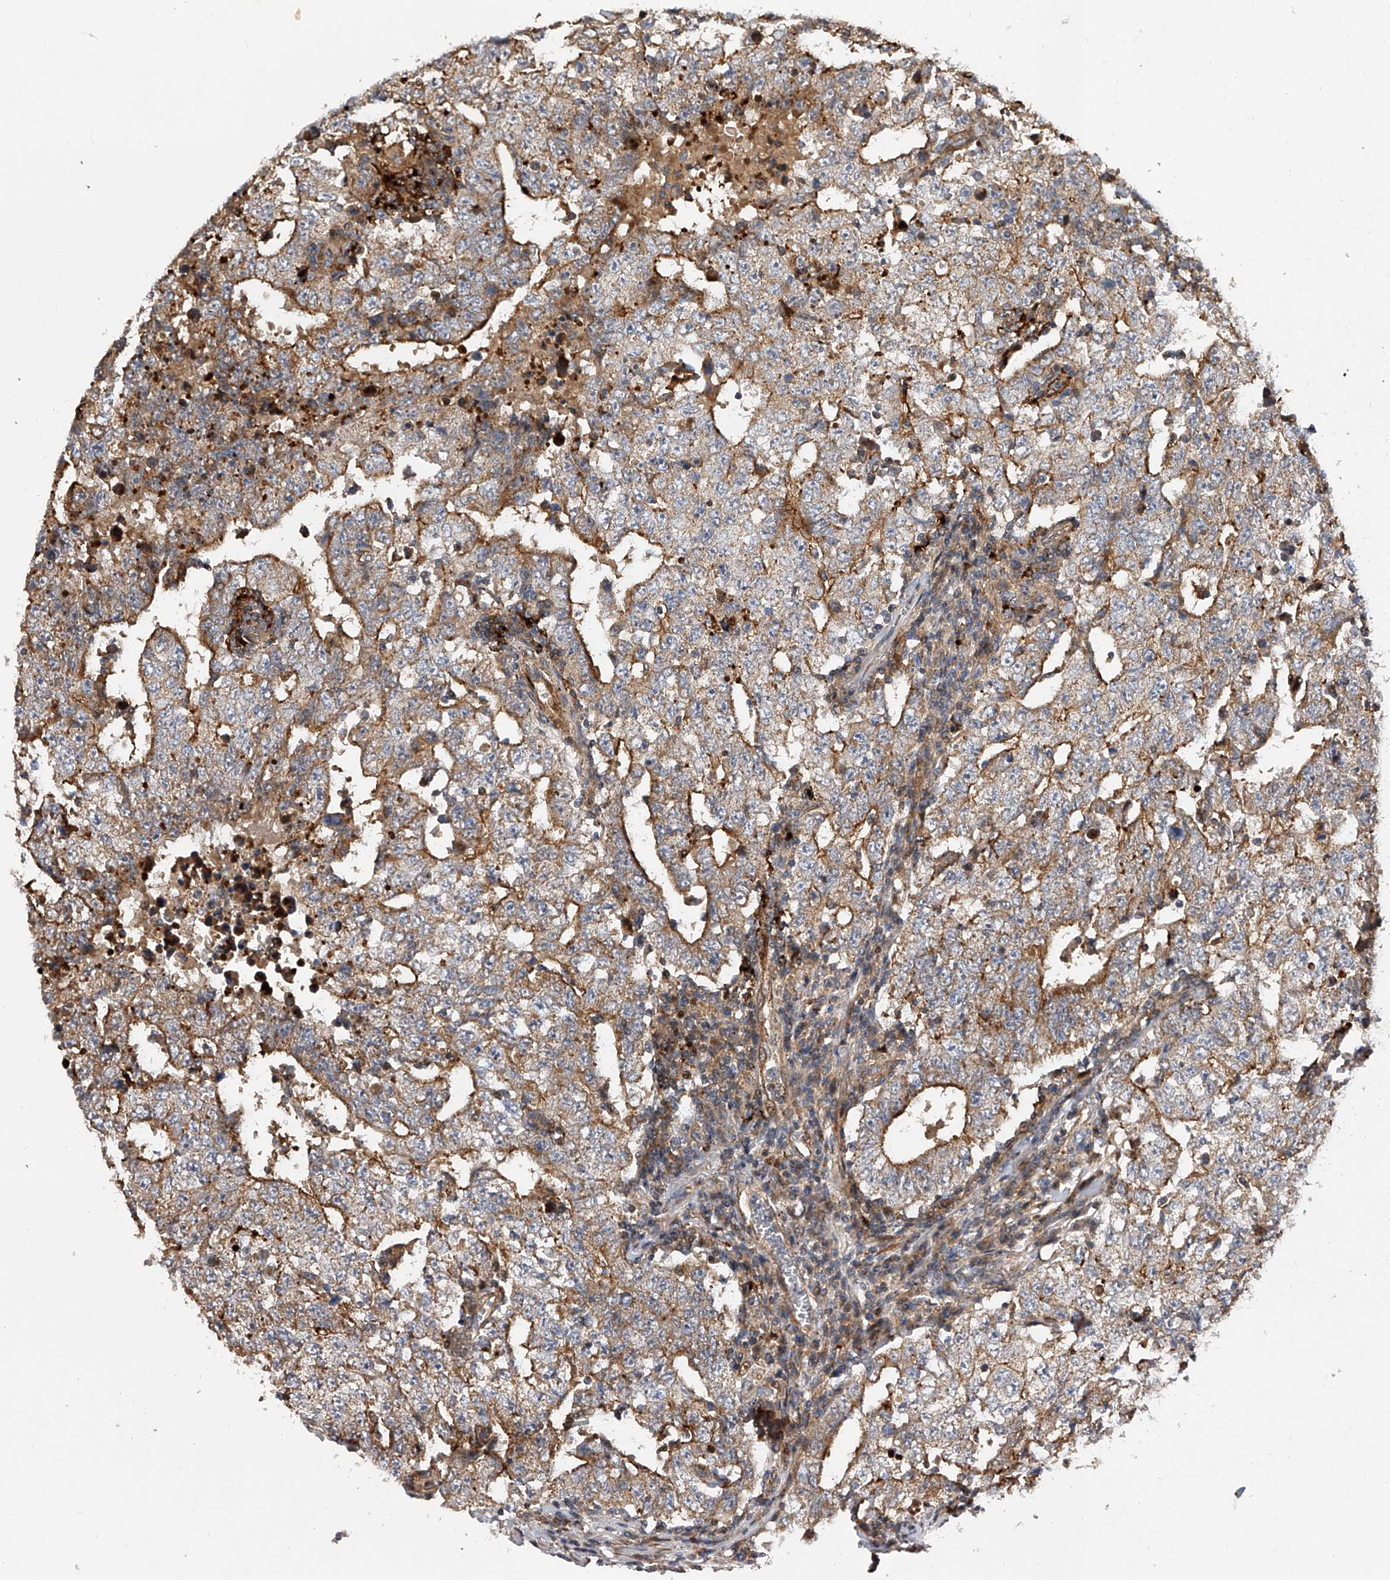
{"staining": {"intensity": "moderate", "quantity": ">75%", "location": "cytoplasmic/membranous"}, "tissue": "testis cancer", "cell_type": "Tumor cells", "image_type": "cancer", "snomed": [{"axis": "morphology", "description": "Carcinoma, Embryonal, NOS"}, {"axis": "topography", "description": "Testis"}], "caption": "Testis embryonal carcinoma stained with a protein marker demonstrates moderate staining in tumor cells.", "gene": "PDSS2", "patient": {"sex": "male", "age": 26}}